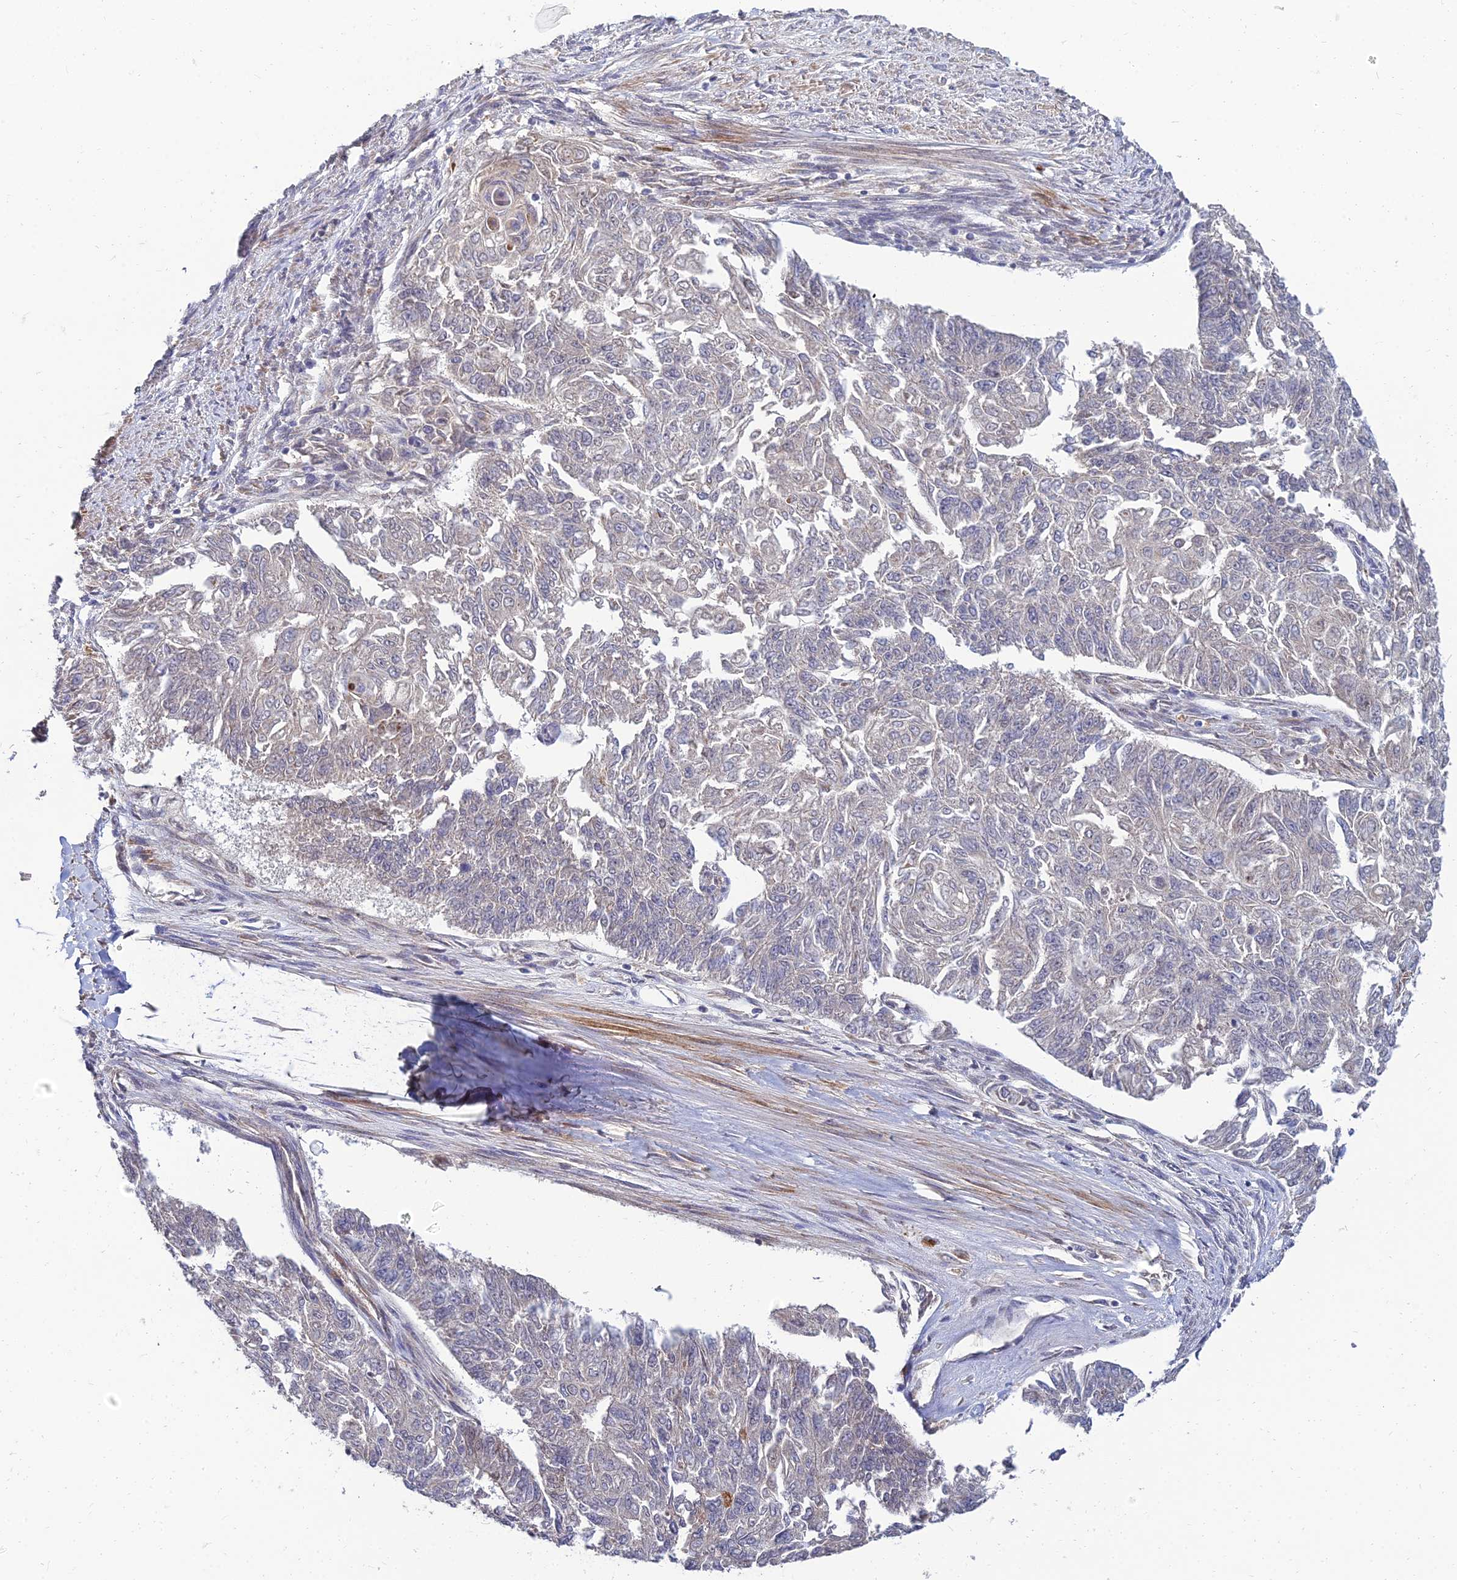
{"staining": {"intensity": "negative", "quantity": "none", "location": "none"}, "tissue": "endometrial cancer", "cell_type": "Tumor cells", "image_type": "cancer", "snomed": [{"axis": "morphology", "description": "Adenocarcinoma, NOS"}, {"axis": "topography", "description": "Endometrium"}], "caption": "Immunohistochemistry (IHC) micrograph of neoplastic tissue: human endometrial cancer stained with DAB (3,3'-diaminobenzidine) displays no significant protein expression in tumor cells.", "gene": "NPY", "patient": {"sex": "female", "age": 32}}